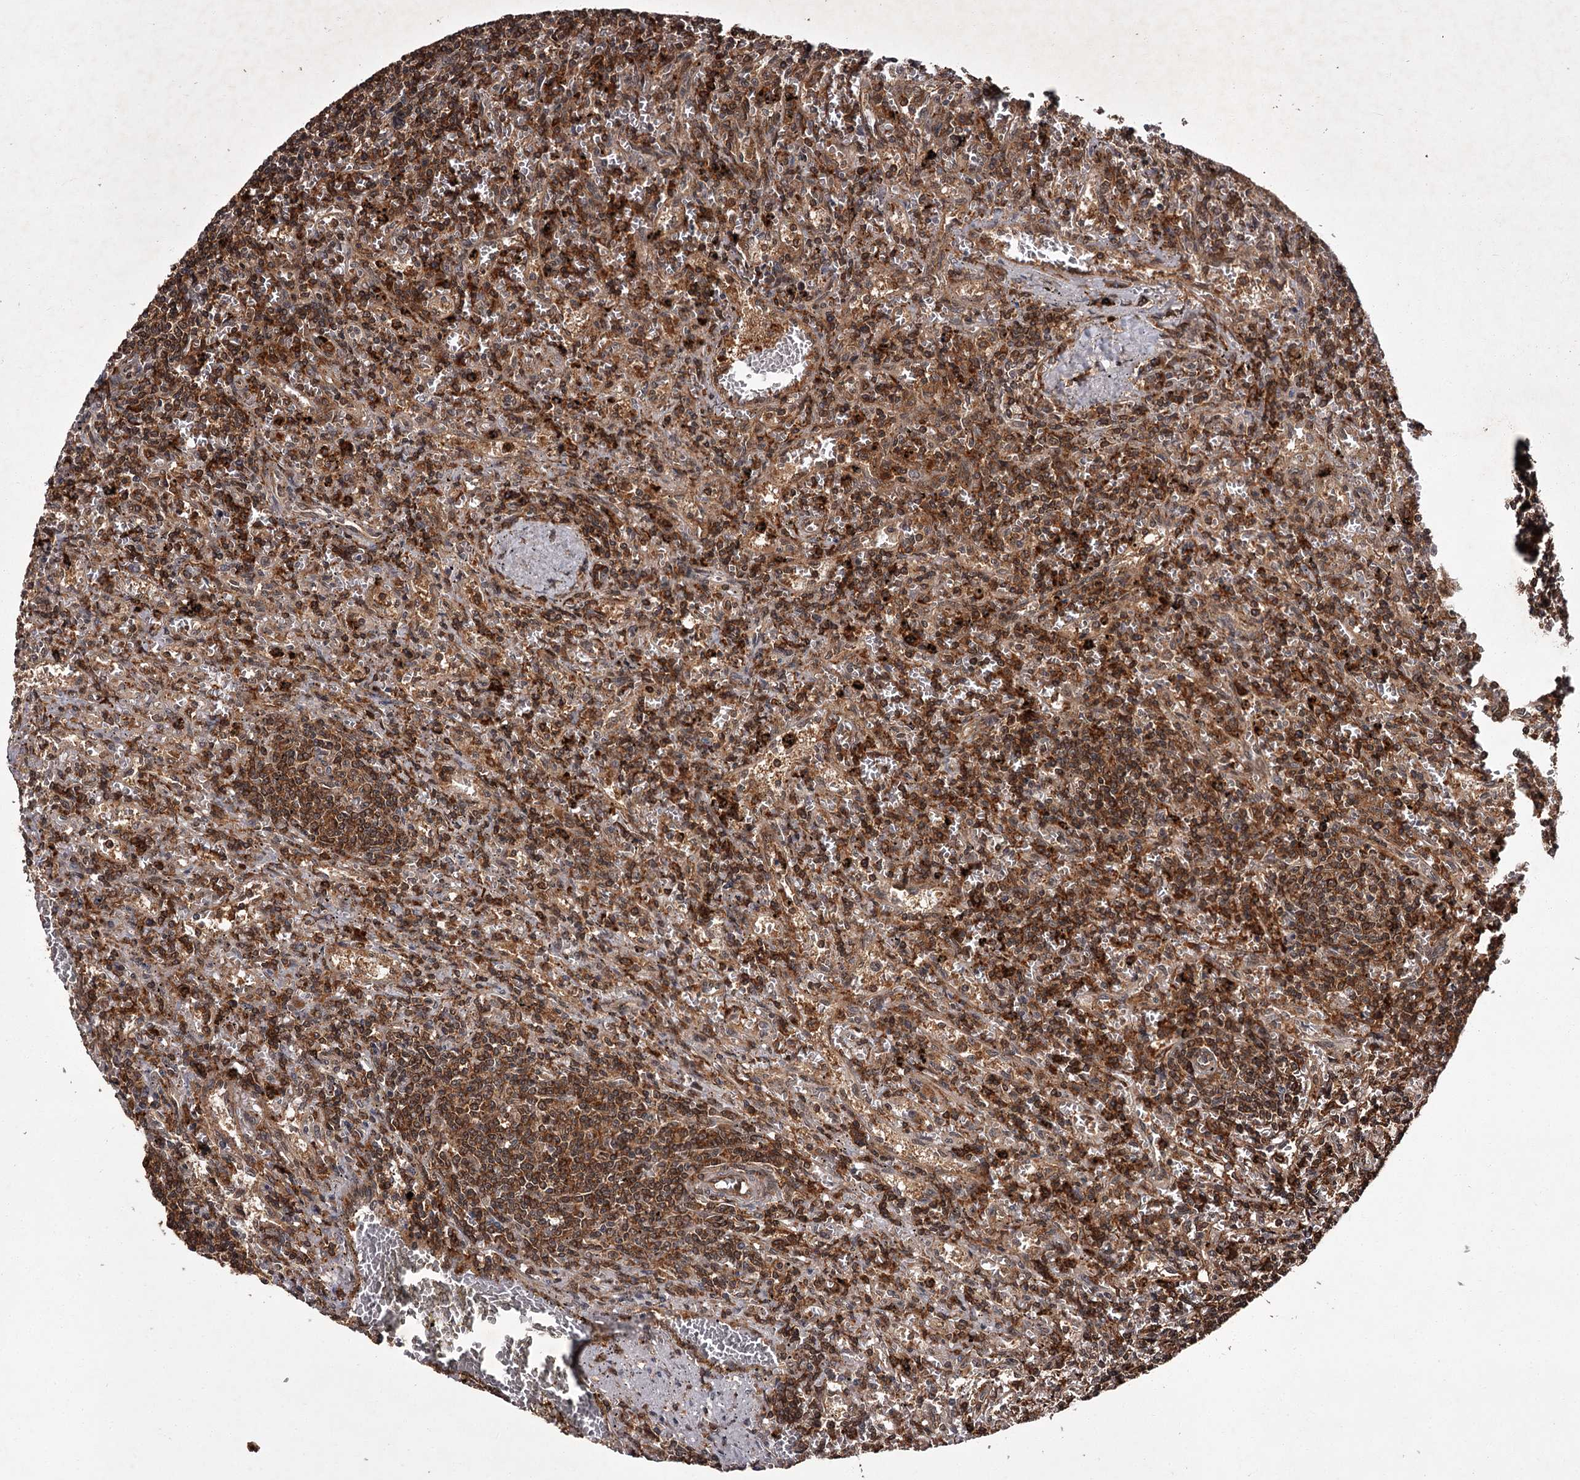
{"staining": {"intensity": "moderate", "quantity": ">75%", "location": "cytoplasmic/membranous,nuclear"}, "tissue": "lymphoma", "cell_type": "Tumor cells", "image_type": "cancer", "snomed": [{"axis": "morphology", "description": "Malignant lymphoma, non-Hodgkin's type, Low grade"}, {"axis": "topography", "description": "Spleen"}], "caption": "Immunohistochemical staining of human malignant lymphoma, non-Hodgkin's type (low-grade) exhibits medium levels of moderate cytoplasmic/membranous and nuclear positivity in about >75% of tumor cells.", "gene": "TBC1D23", "patient": {"sex": "male", "age": 76}}